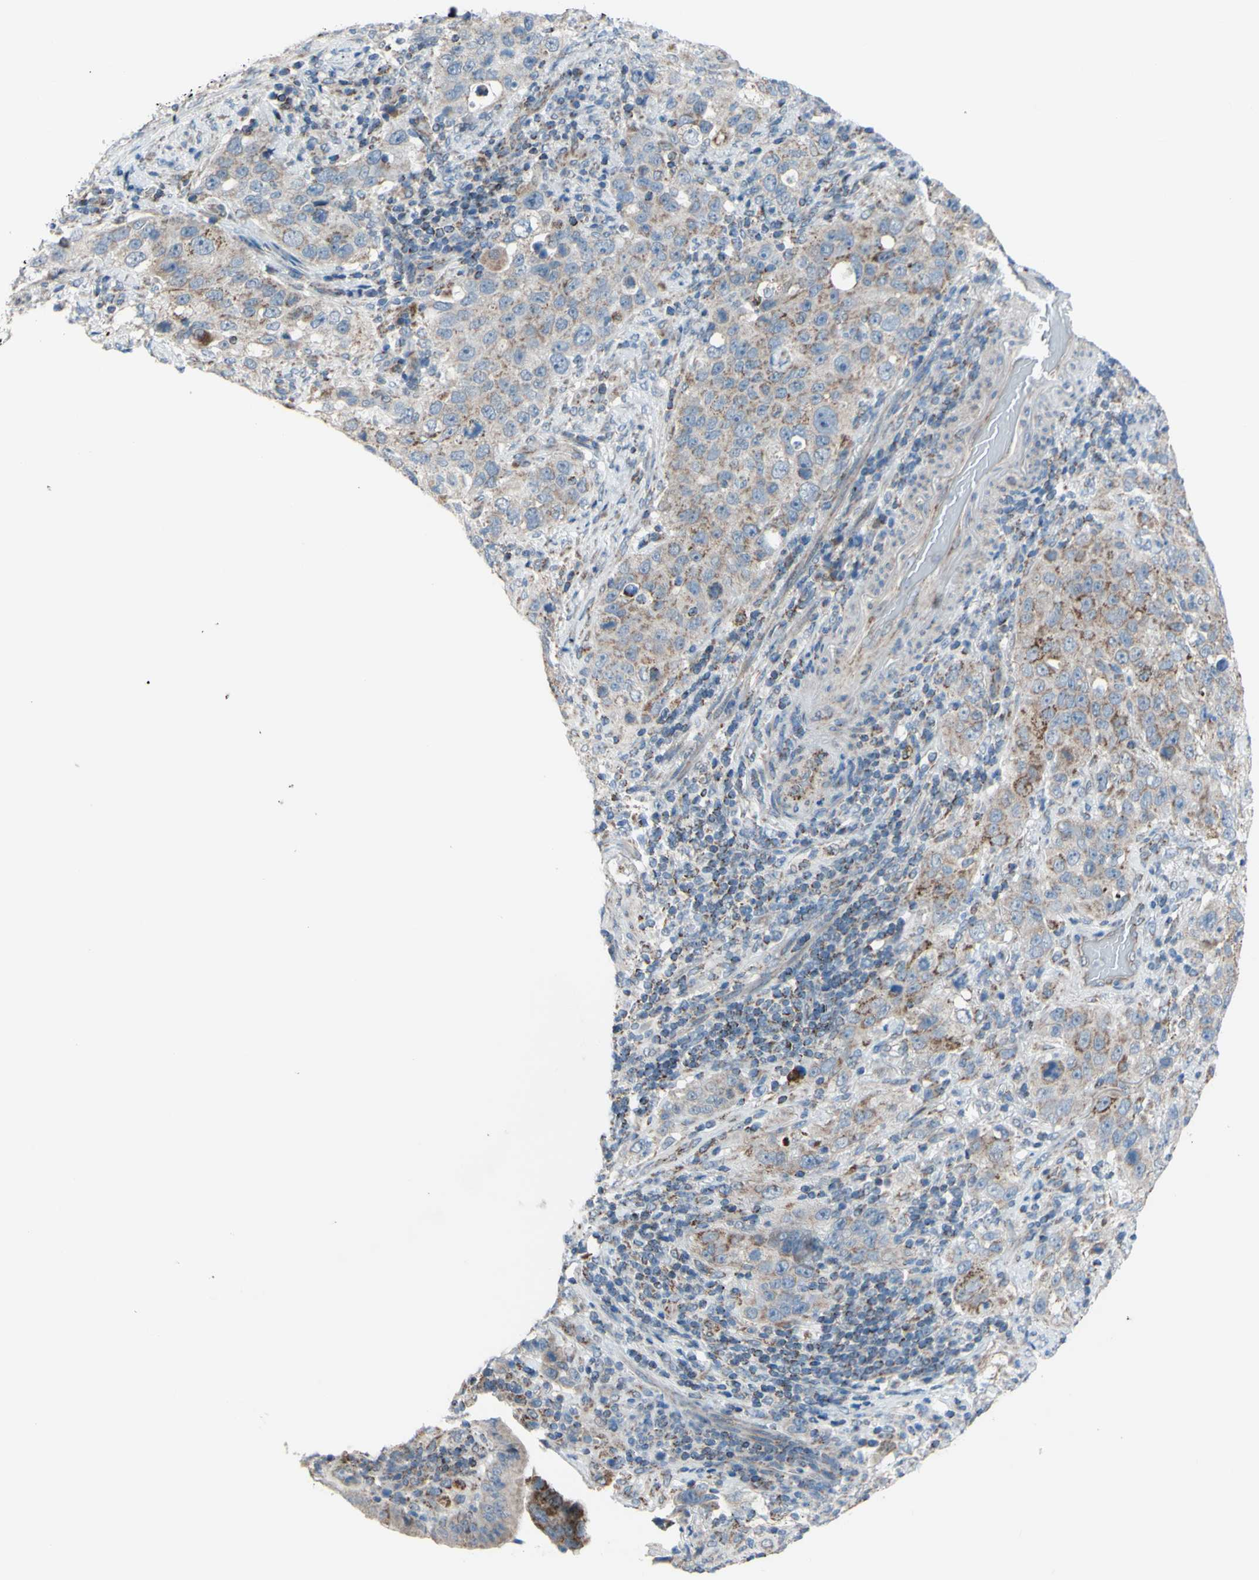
{"staining": {"intensity": "weak", "quantity": "25%-75%", "location": "cytoplasmic/membranous"}, "tissue": "stomach cancer", "cell_type": "Tumor cells", "image_type": "cancer", "snomed": [{"axis": "morphology", "description": "Normal tissue, NOS"}, {"axis": "morphology", "description": "Adenocarcinoma, NOS"}, {"axis": "topography", "description": "Stomach"}], "caption": "Stomach cancer (adenocarcinoma) stained for a protein reveals weak cytoplasmic/membranous positivity in tumor cells. (Stains: DAB in brown, nuclei in blue, Microscopy: brightfield microscopy at high magnification).", "gene": "GLT8D1", "patient": {"sex": "male", "age": 48}}